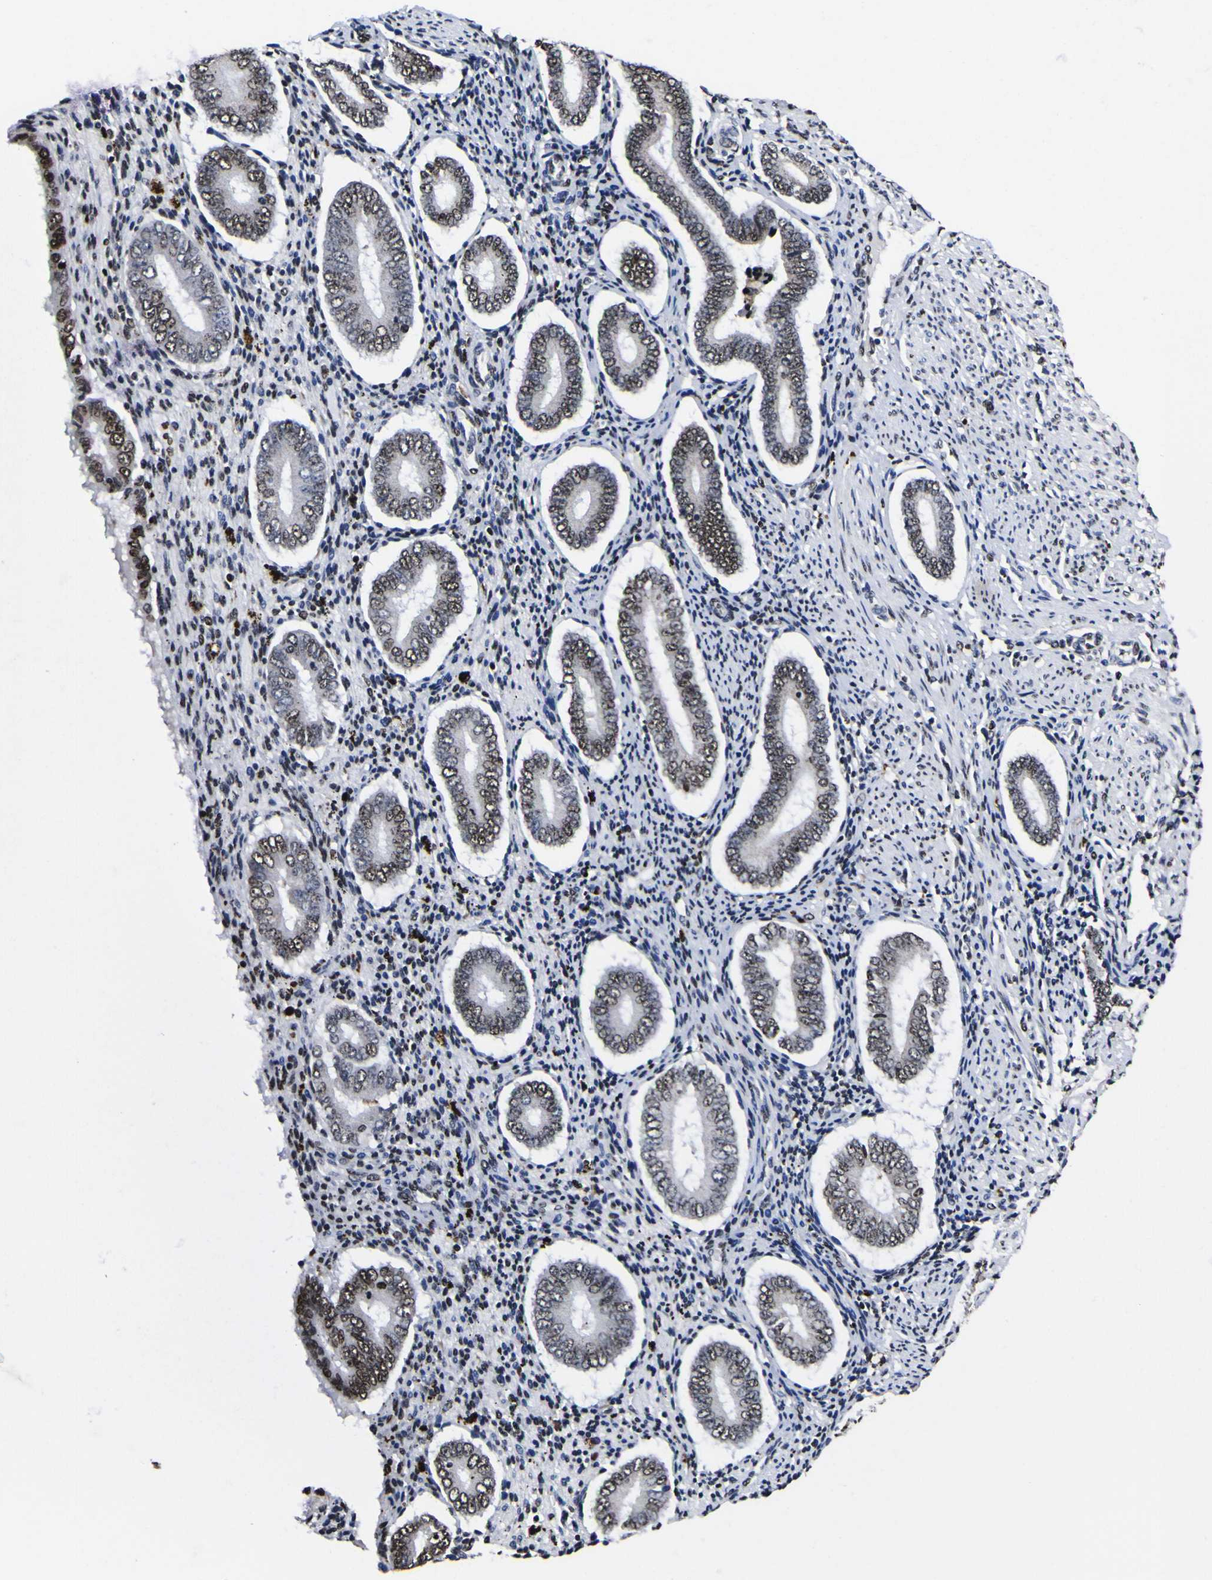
{"staining": {"intensity": "strong", "quantity": "25%-75%", "location": "nuclear"}, "tissue": "endometrium", "cell_type": "Cells in endometrial stroma", "image_type": "normal", "snomed": [{"axis": "morphology", "description": "Normal tissue, NOS"}, {"axis": "topography", "description": "Endometrium"}], "caption": "A high amount of strong nuclear expression is identified in approximately 25%-75% of cells in endometrial stroma in normal endometrium.", "gene": "PIAS1", "patient": {"sex": "female", "age": 42}}